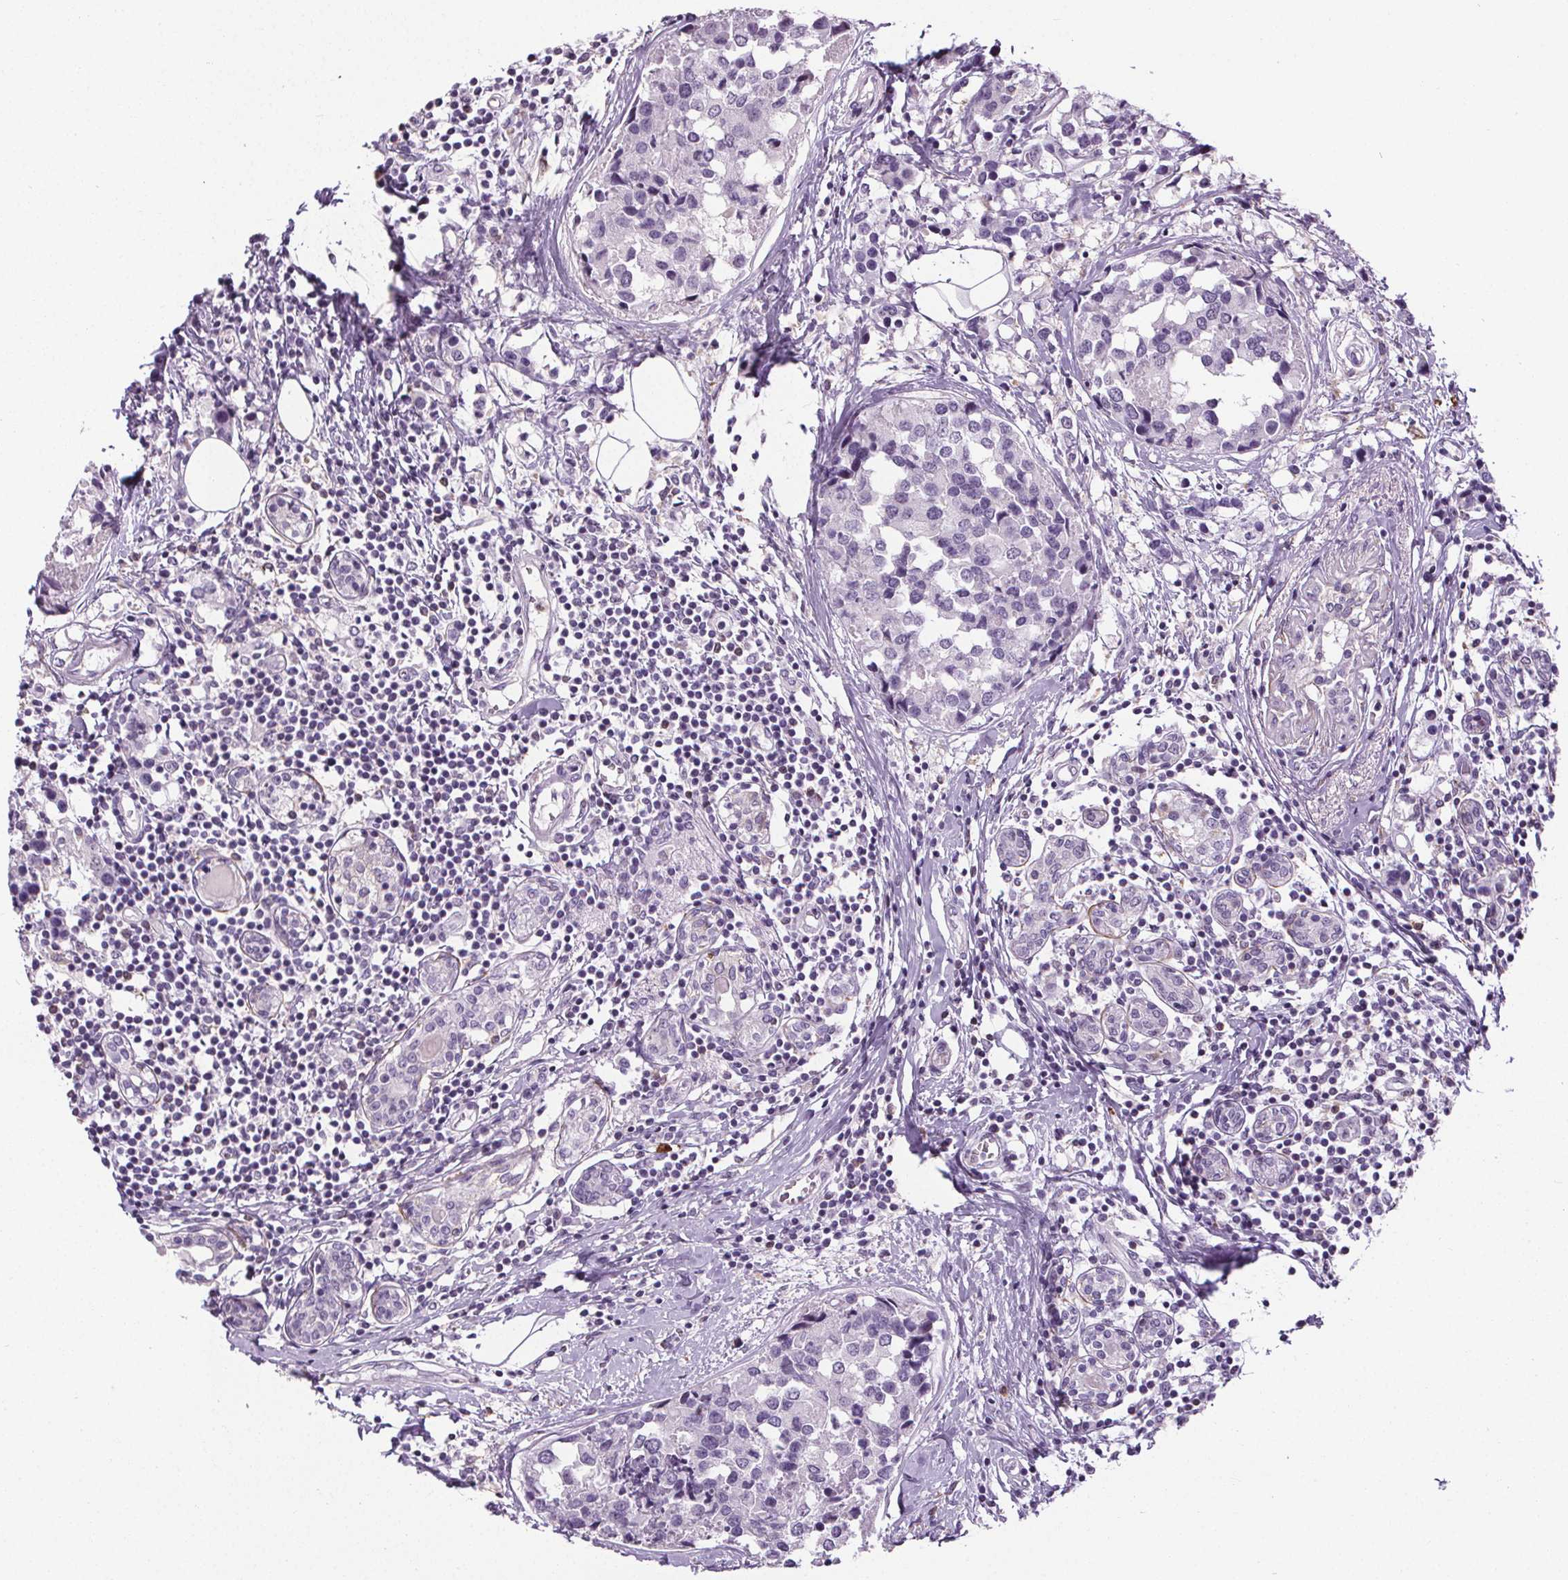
{"staining": {"intensity": "negative", "quantity": "none", "location": "none"}, "tissue": "breast cancer", "cell_type": "Tumor cells", "image_type": "cancer", "snomed": [{"axis": "morphology", "description": "Lobular carcinoma"}, {"axis": "topography", "description": "Breast"}], "caption": "Immunohistochemistry (IHC) micrograph of neoplastic tissue: human breast lobular carcinoma stained with DAB (3,3'-diaminobenzidine) demonstrates no significant protein expression in tumor cells. (Stains: DAB (3,3'-diaminobenzidine) immunohistochemistry (IHC) with hematoxylin counter stain, Microscopy: brightfield microscopy at high magnification).", "gene": "TMEM240", "patient": {"sex": "female", "age": 59}}